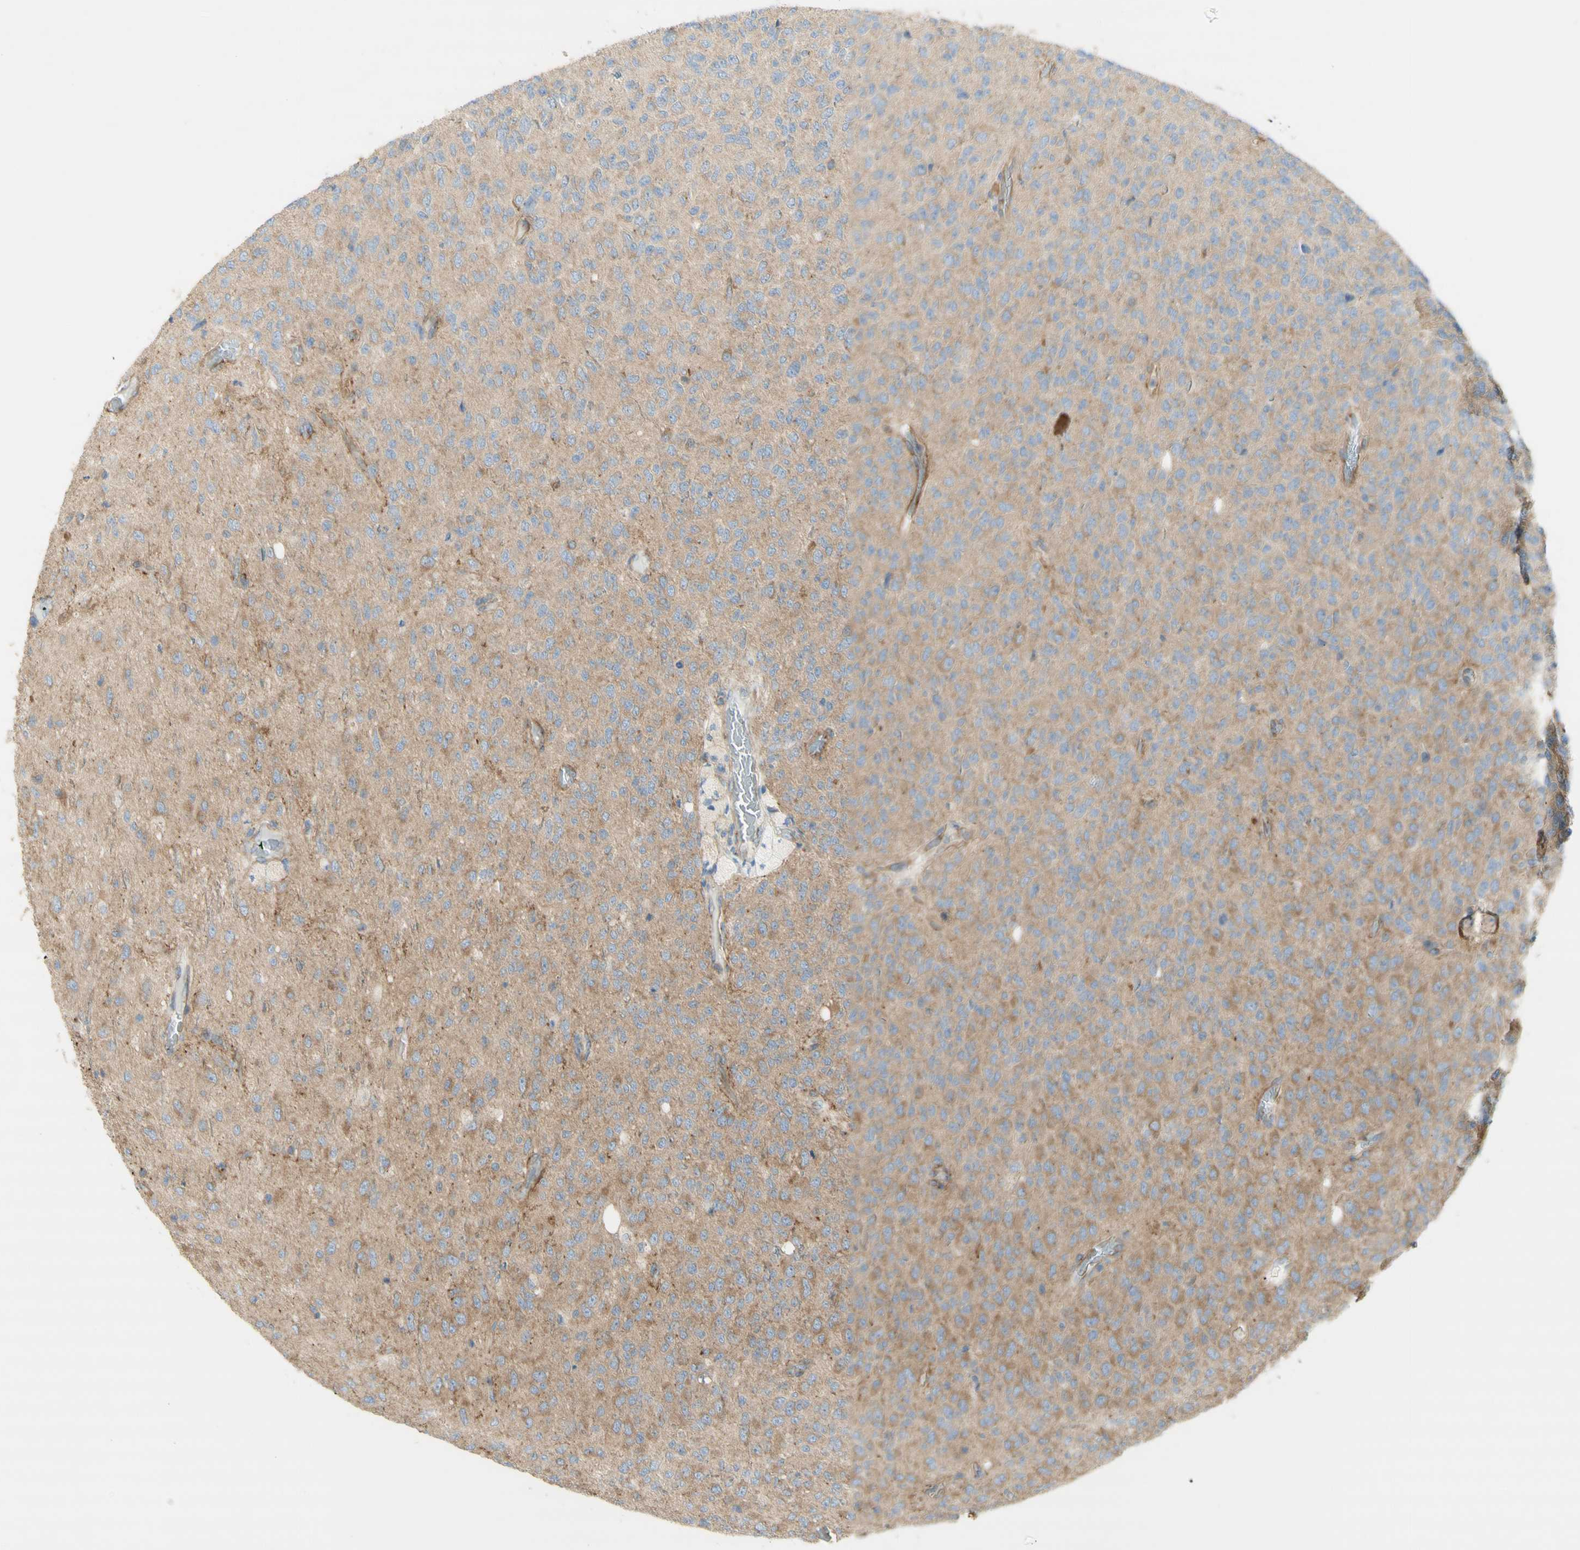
{"staining": {"intensity": "weak", "quantity": "<25%", "location": "none"}, "tissue": "glioma", "cell_type": "Tumor cells", "image_type": "cancer", "snomed": [{"axis": "morphology", "description": "Glioma, malignant, High grade"}, {"axis": "topography", "description": "pancreas cauda"}], "caption": "Tumor cells show no significant expression in malignant glioma (high-grade). The staining was performed using DAB (3,3'-diaminobenzidine) to visualize the protein expression in brown, while the nuclei were stained in blue with hematoxylin (Magnification: 20x).", "gene": "DYNC1H1", "patient": {"sex": "male", "age": 60}}